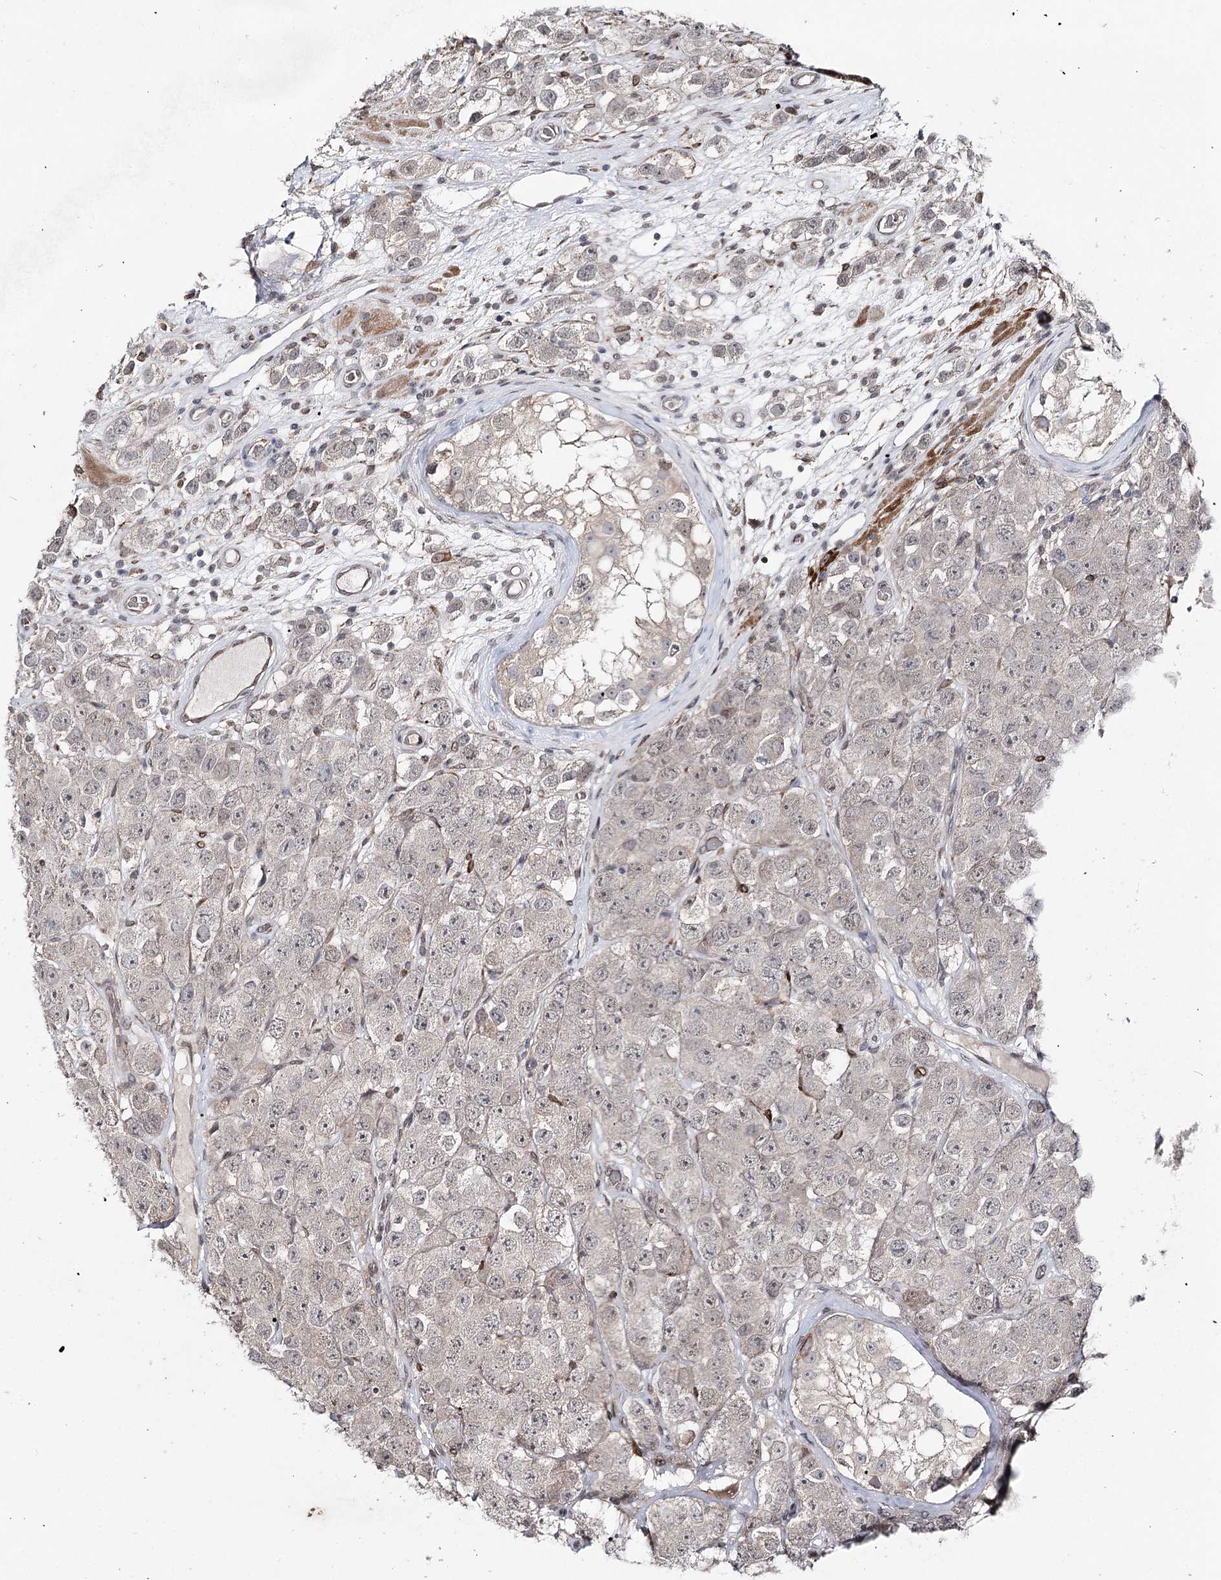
{"staining": {"intensity": "negative", "quantity": "none", "location": "none"}, "tissue": "testis cancer", "cell_type": "Tumor cells", "image_type": "cancer", "snomed": [{"axis": "morphology", "description": "Seminoma, NOS"}, {"axis": "topography", "description": "Testis"}], "caption": "Tumor cells are negative for brown protein staining in testis cancer (seminoma).", "gene": "HSD11B2", "patient": {"sex": "male", "age": 28}}